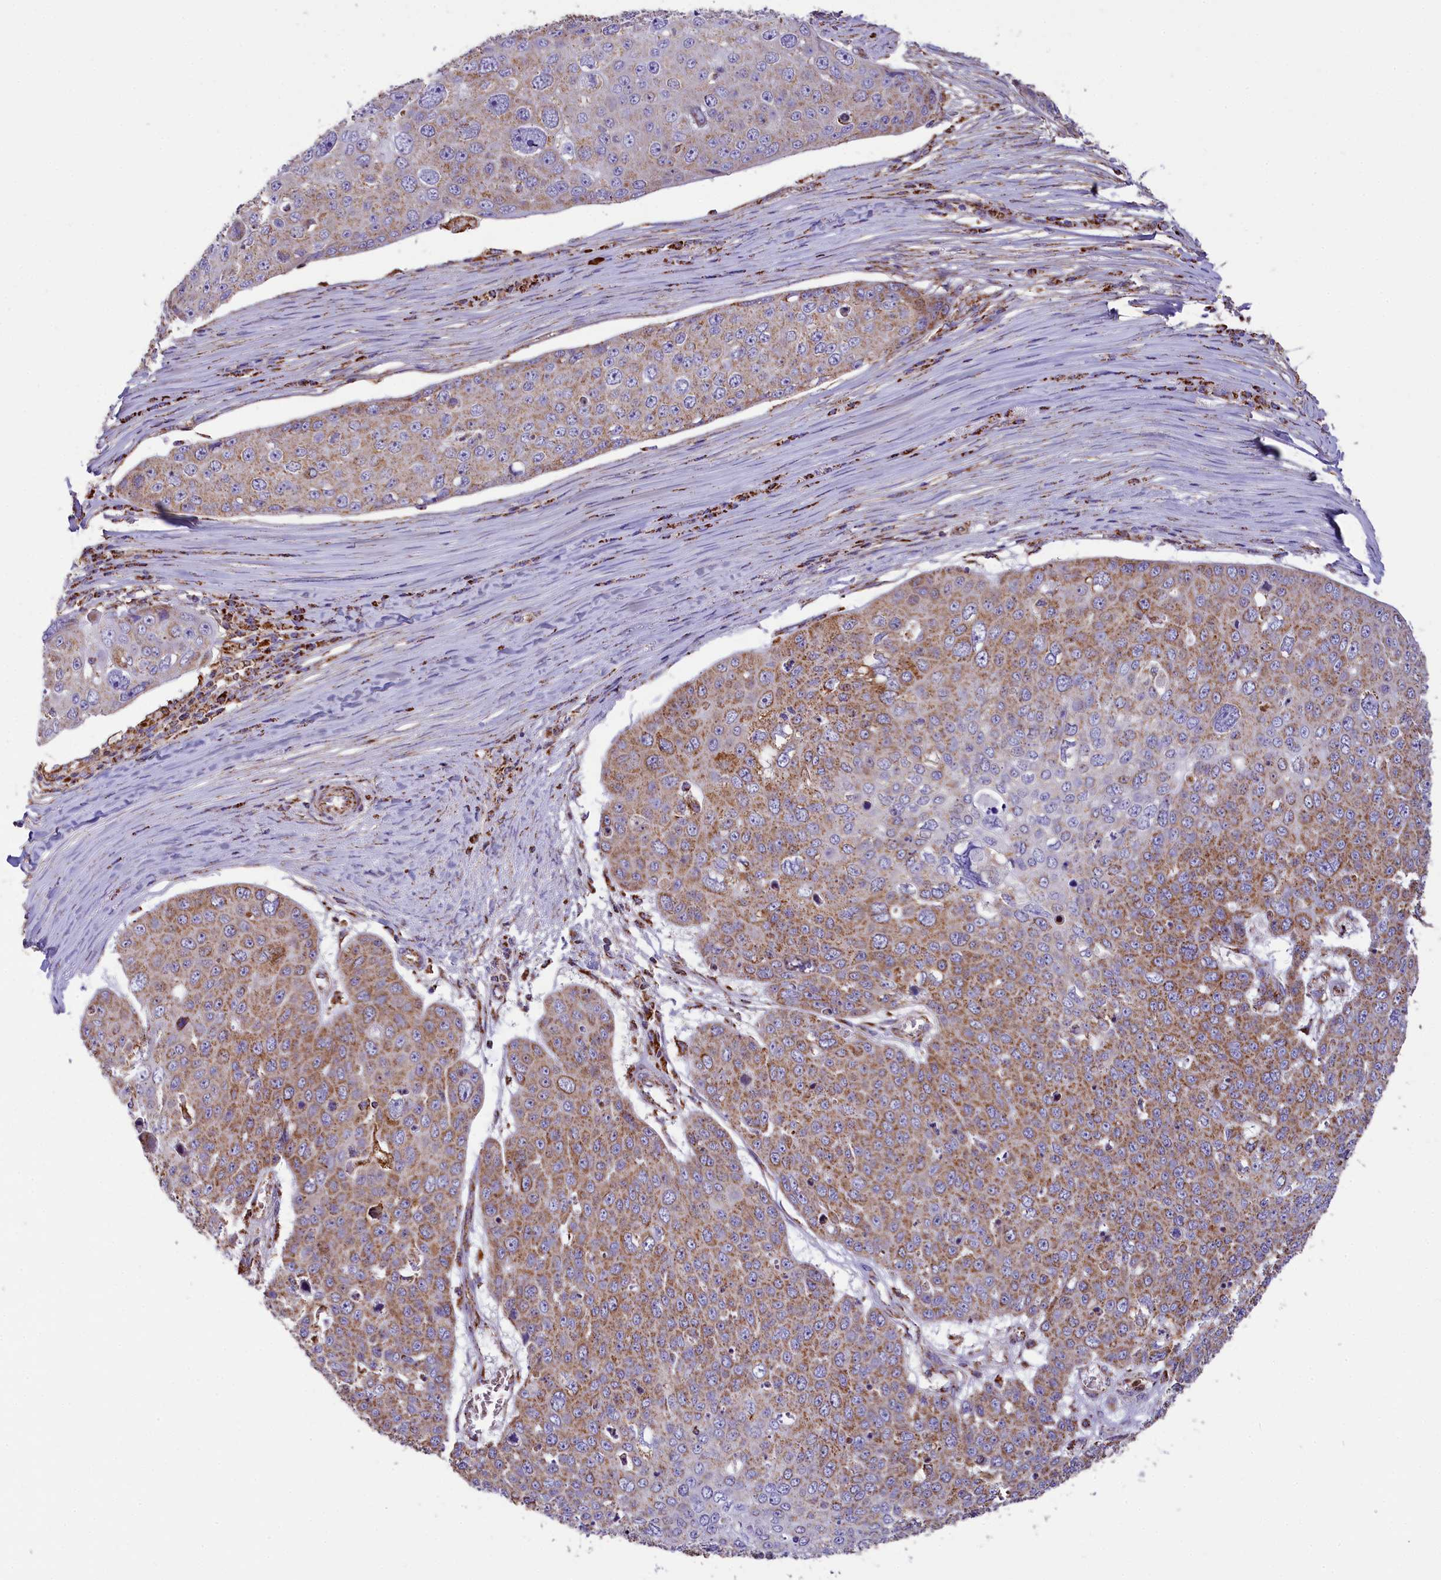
{"staining": {"intensity": "moderate", "quantity": ">75%", "location": "cytoplasmic/membranous"}, "tissue": "skin cancer", "cell_type": "Tumor cells", "image_type": "cancer", "snomed": [{"axis": "morphology", "description": "Squamous cell carcinoma, NOS"}, {"axis": "topography", "description": "Skin"}], "caption": "Skin squamous cell carcinoma stained for a protein displays moderate cytoplasmic/membranous positivity in tumor cells.", "gene": "NDUFA8", "patient": {"sex": "male", "age": 71}}